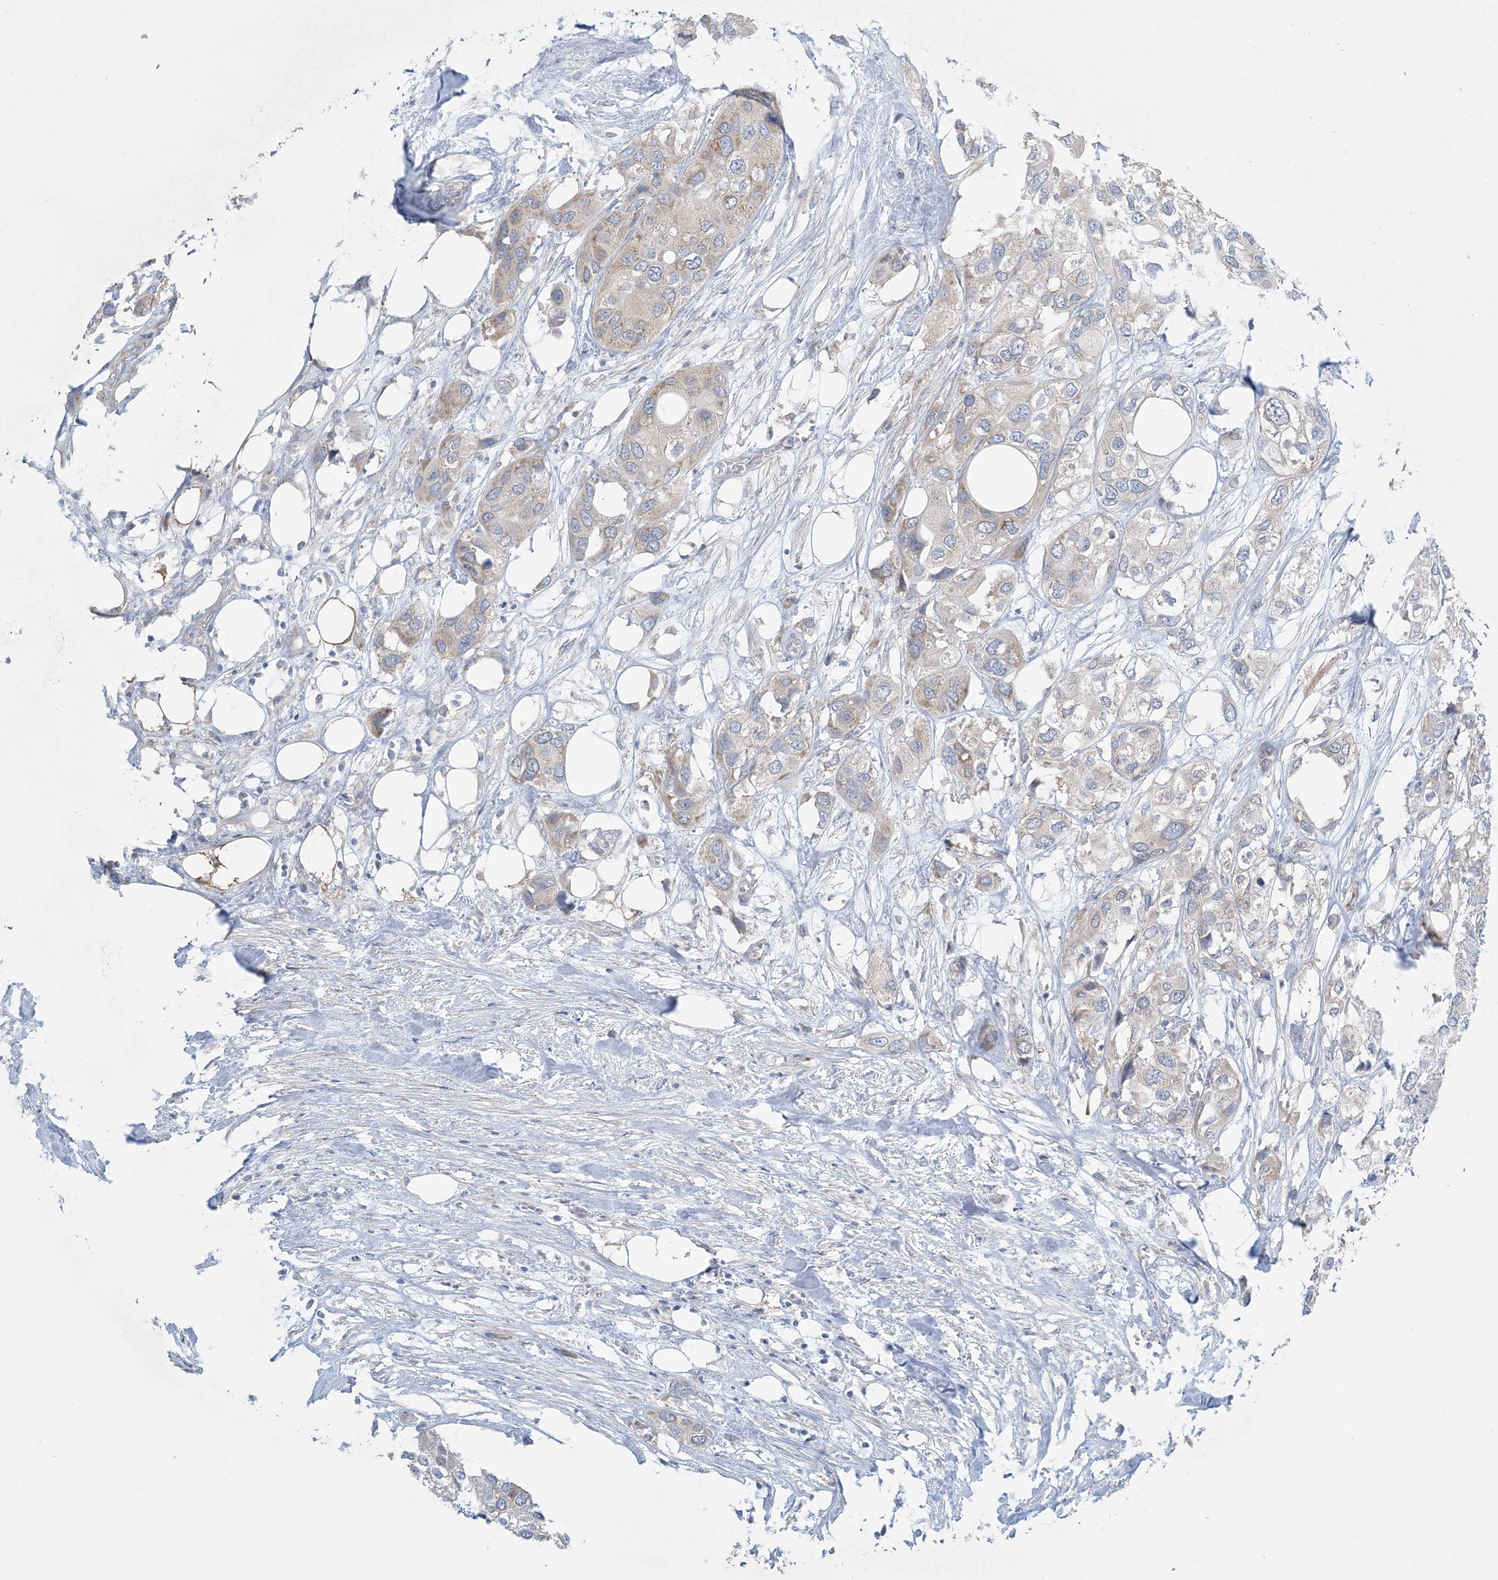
{"staining": {"intensity": "weak", "quantity": "<25%", "location": "cytoplasmic/membranous"}, "tissue": "urothelial cancer", "cell_type": "Tumor cells", "image_type": "cancer", "snomed": [{"axis": "morphology", "description": "Urothelial carcinoma, High grade"}, {"axis": "topography", "description": "Urinary bladder"}], "caption": "Micrograph shows no protein staining in tumor cells of urothelial cancer tissue.", "gene": "MRPS18A", "patient": {"sex": "male", "age": 64}}